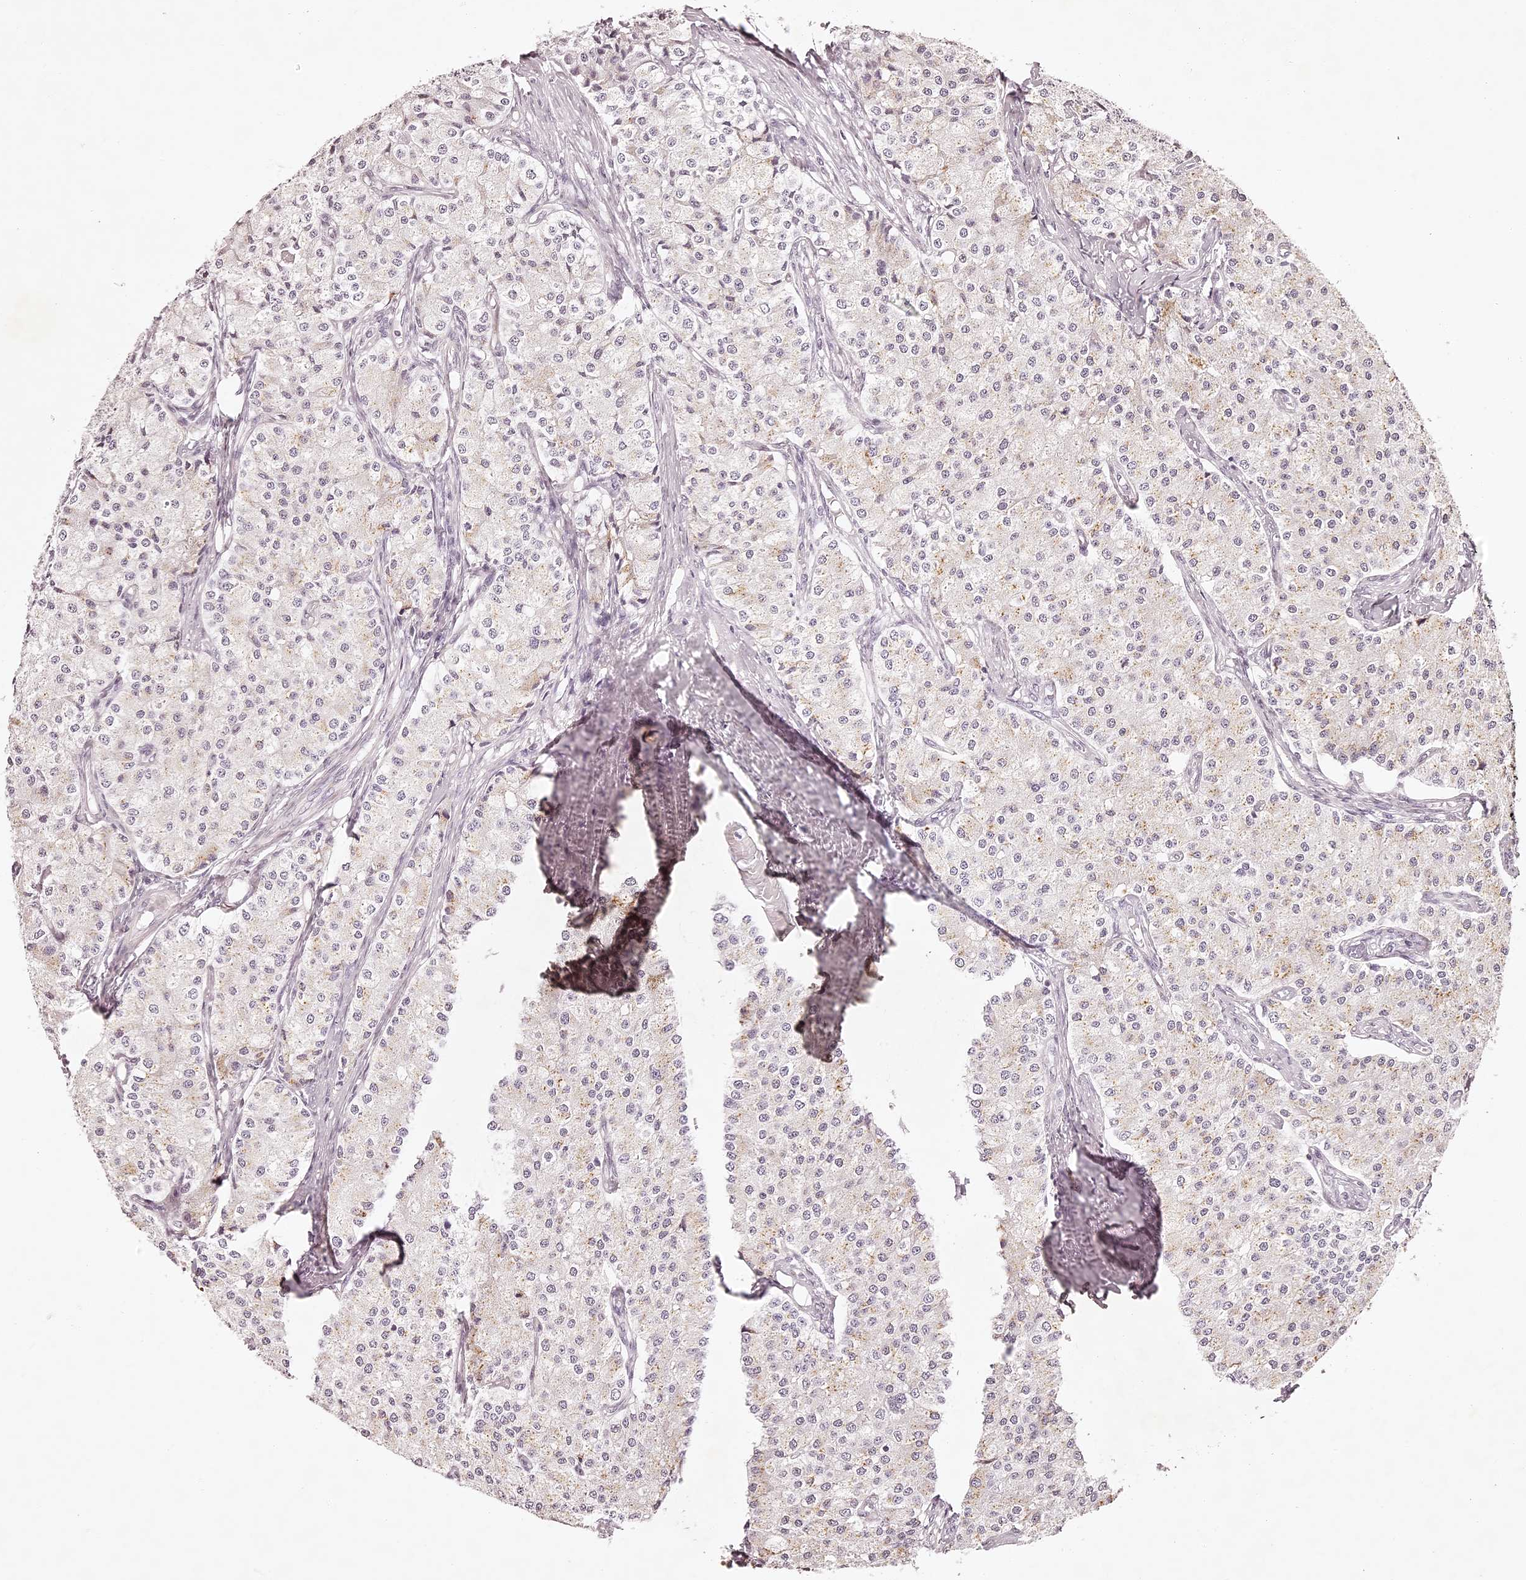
{"staining": {"intensity": "negative", "quantity": "none", "location": "none"}, "tissue": "carcinoid", "cell_type": "Tumor cells", "image_type": "cancer", "snomed": [{"axis": "morphology", "description": "Carcinoid, malignant, NOS"}, {"axis": "topography", "description": "Colon"}], "caption": "Protein analysis of carcinoid reveals no significant staining in tumor cells.", "gene": "ELAPOR1", "patient": {"sex": "female", "age": 52}}